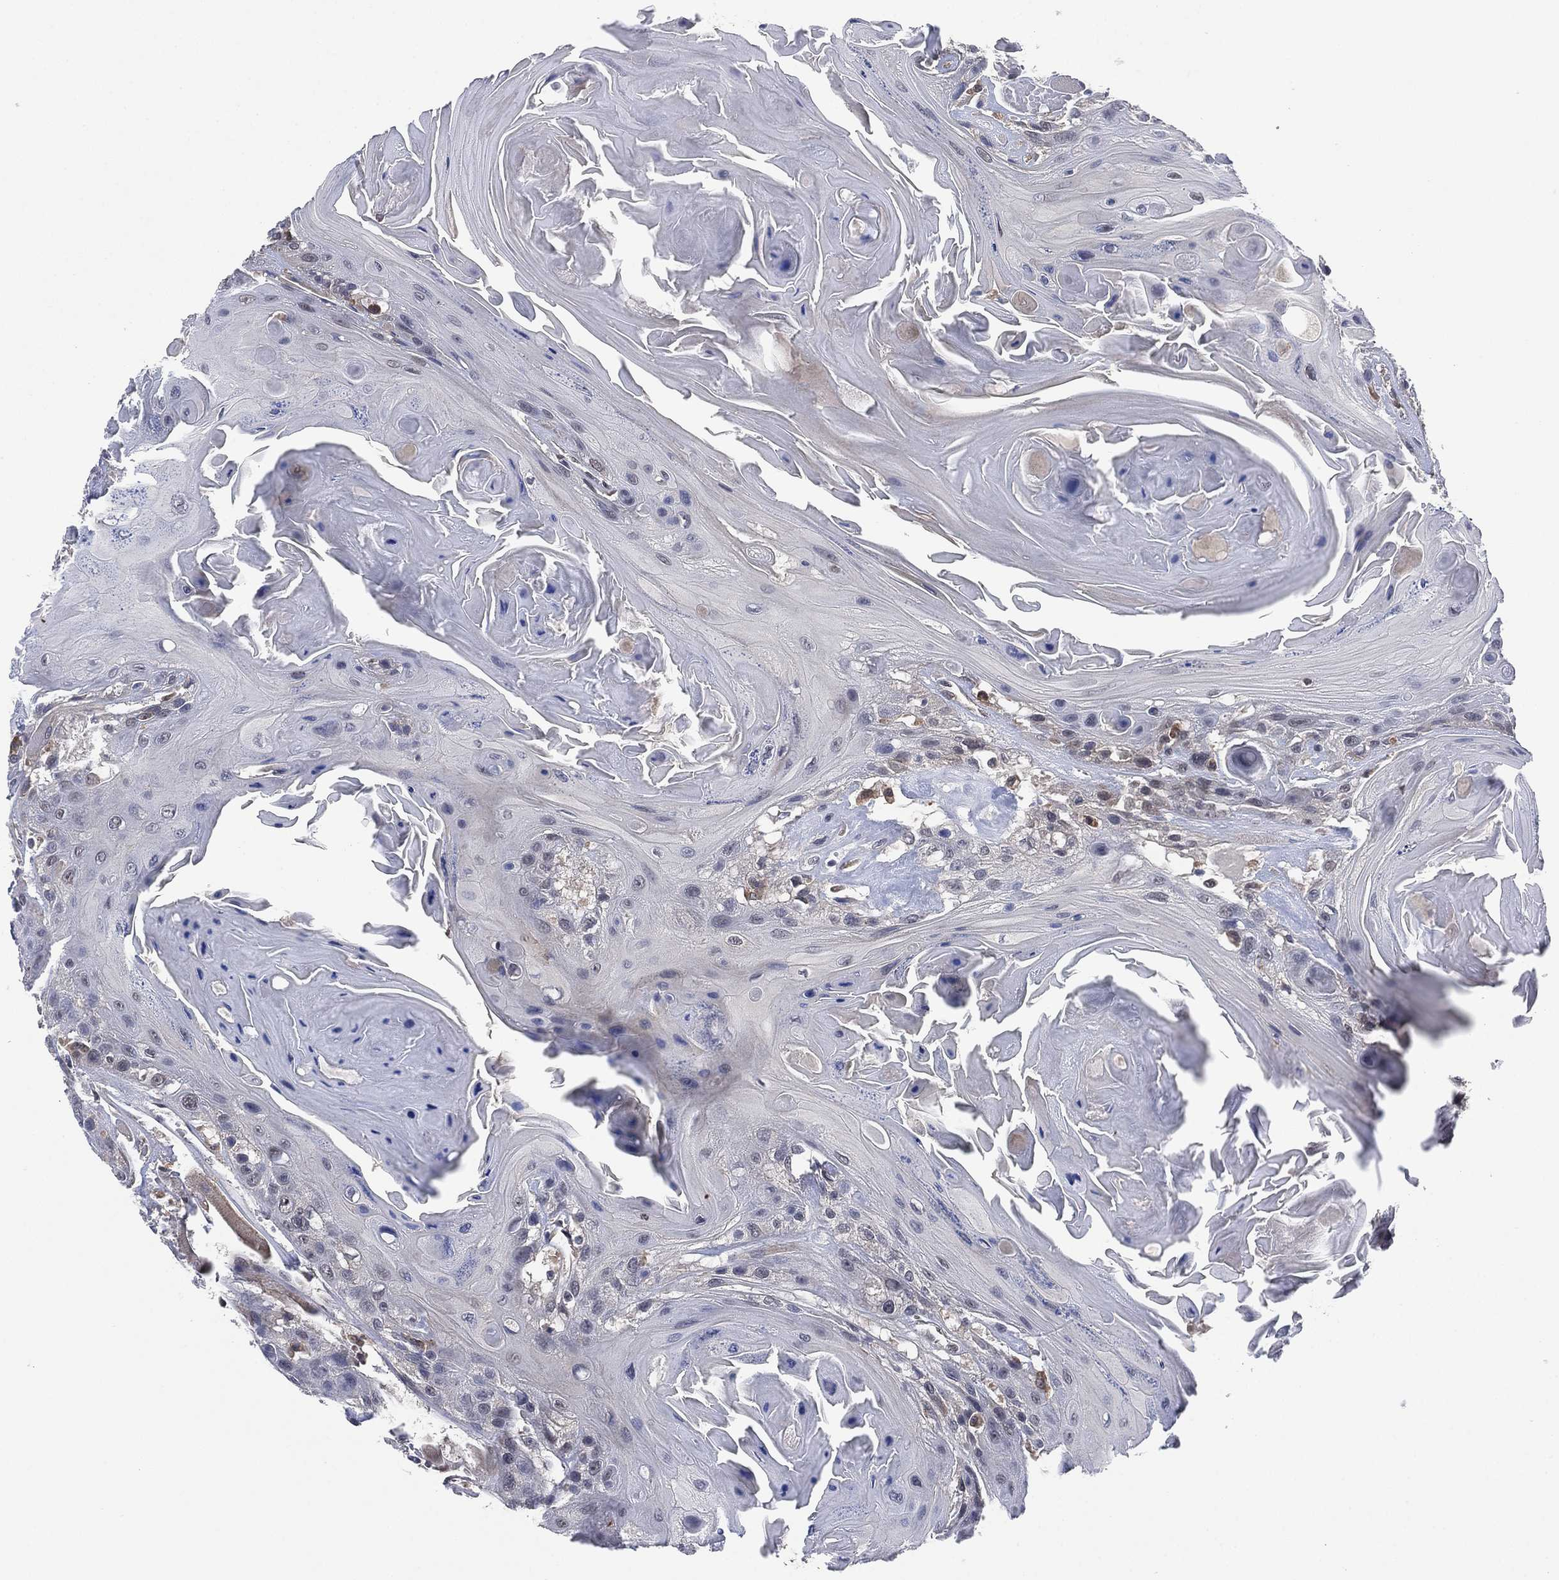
{"staining": {"intensity": "negative", "quantity": "none", "location": "none"}, "tissue": "head and neck cancer", "cell_type": "Tumor cells", "image_type": "cancer", "snomed": [{"axis": "morphology", "description": "Squamous cell carcinoma, NOS"}, {"axis": "topography", "description": "Head-Neck"}], "caption": "Head and neck cancer stained for a protein using immunohistochemistry (IHC) reveals no positivity tumor cells.", "gene": "FES", "patient": {"sex": "female", "age": 59}}